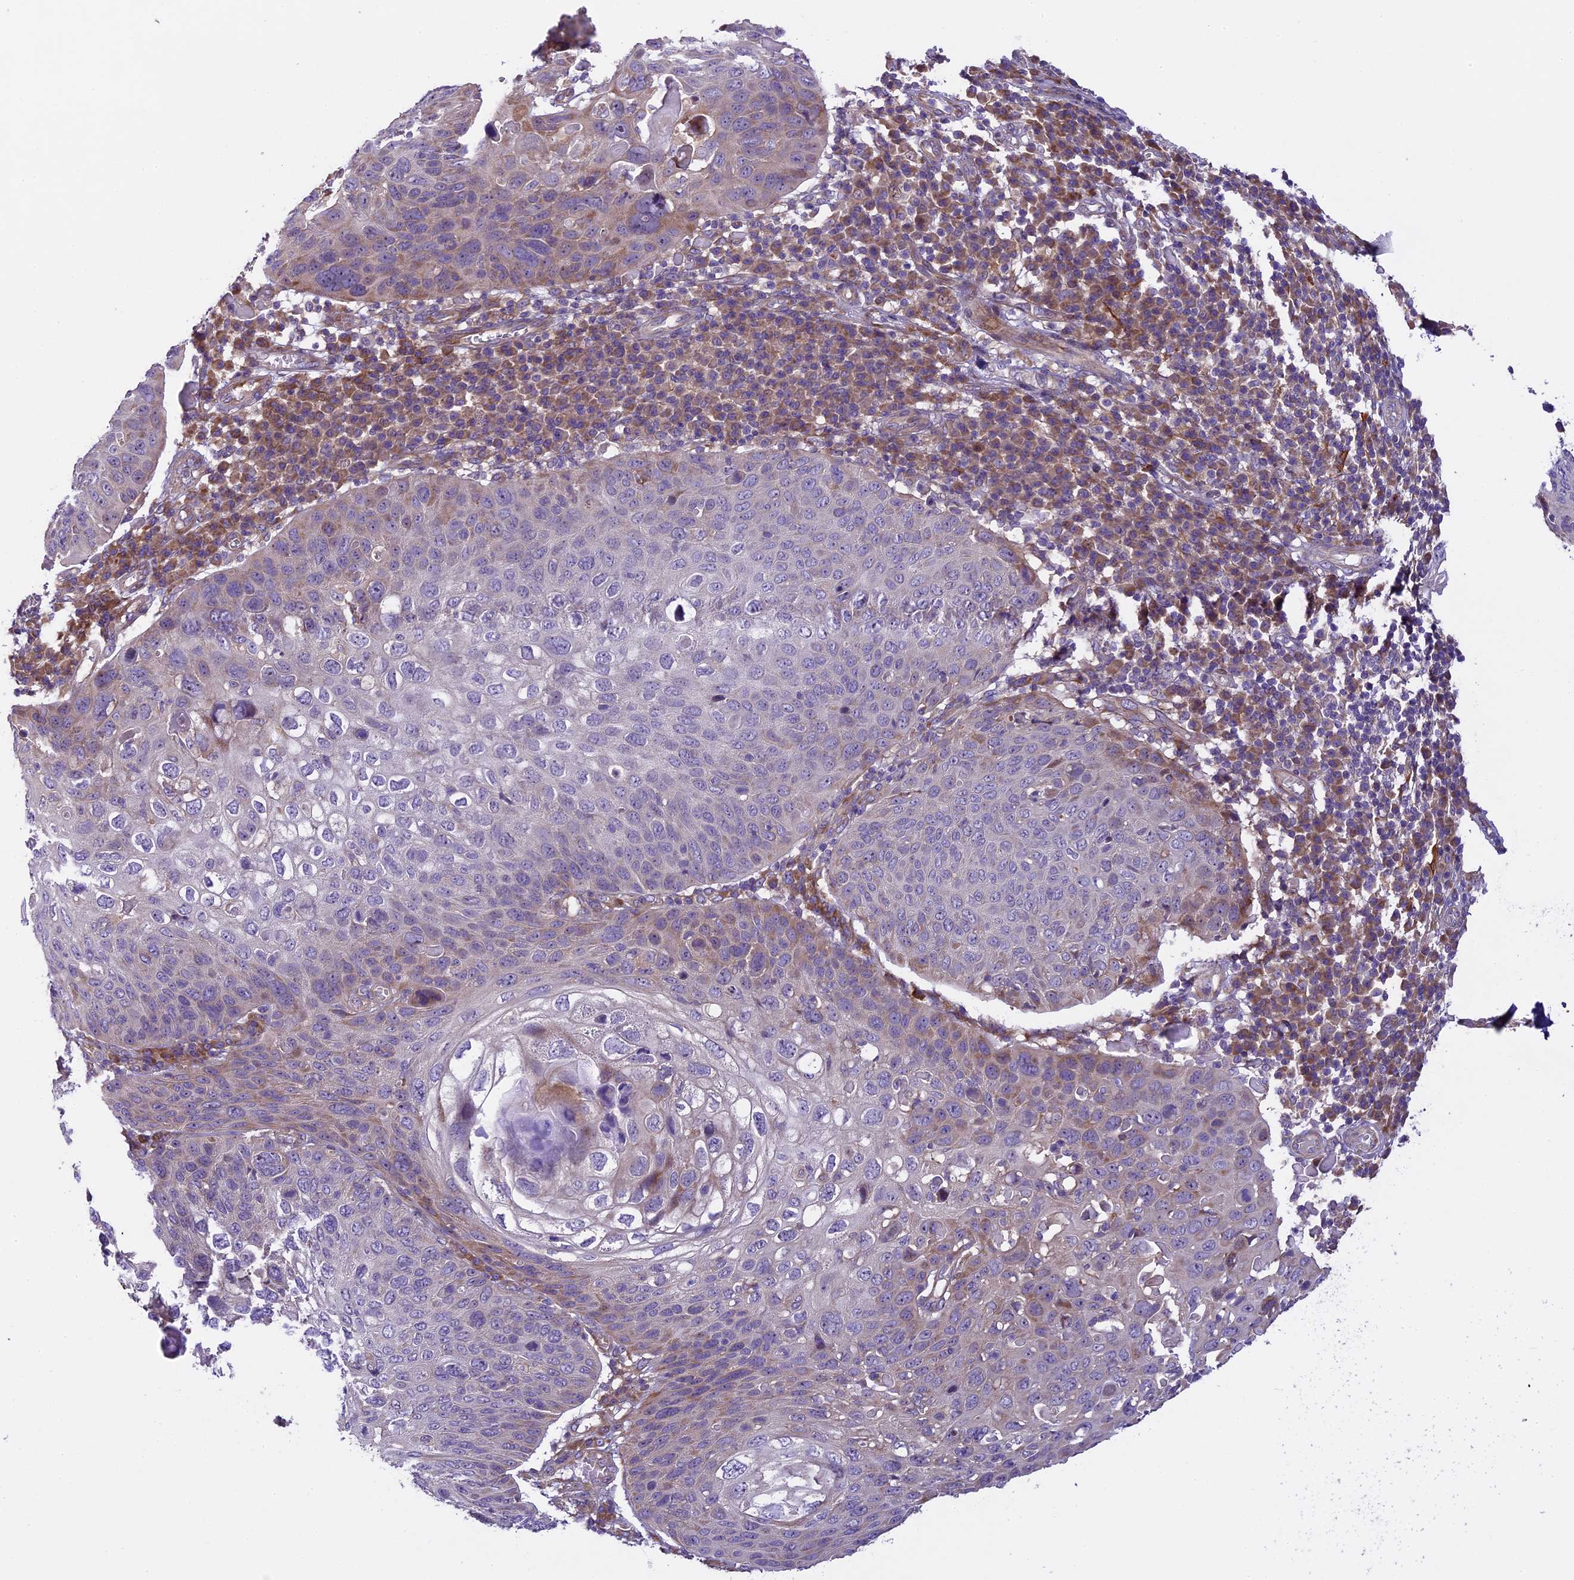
{"staining": {"intensity": "weak", "quantity": "<25%", "location": "cytoplasmic/membranous"}, "tissue": "skin cancer", "cell_type": "Tumor cells", "image_type": "cancer", "snomed": [{"axis": "morphology", "description": "Squamous cell carcinoma, NOS"}, {"axis": "topography", "description": "Skin"}], "caption": "Human skin squamous cell carcinoma stained for a protein using immunohistochemistry demonstrates no expression in tumor cells.", "gene": "SPIRE1", "patient": {"sex": "female", "age": 90}}